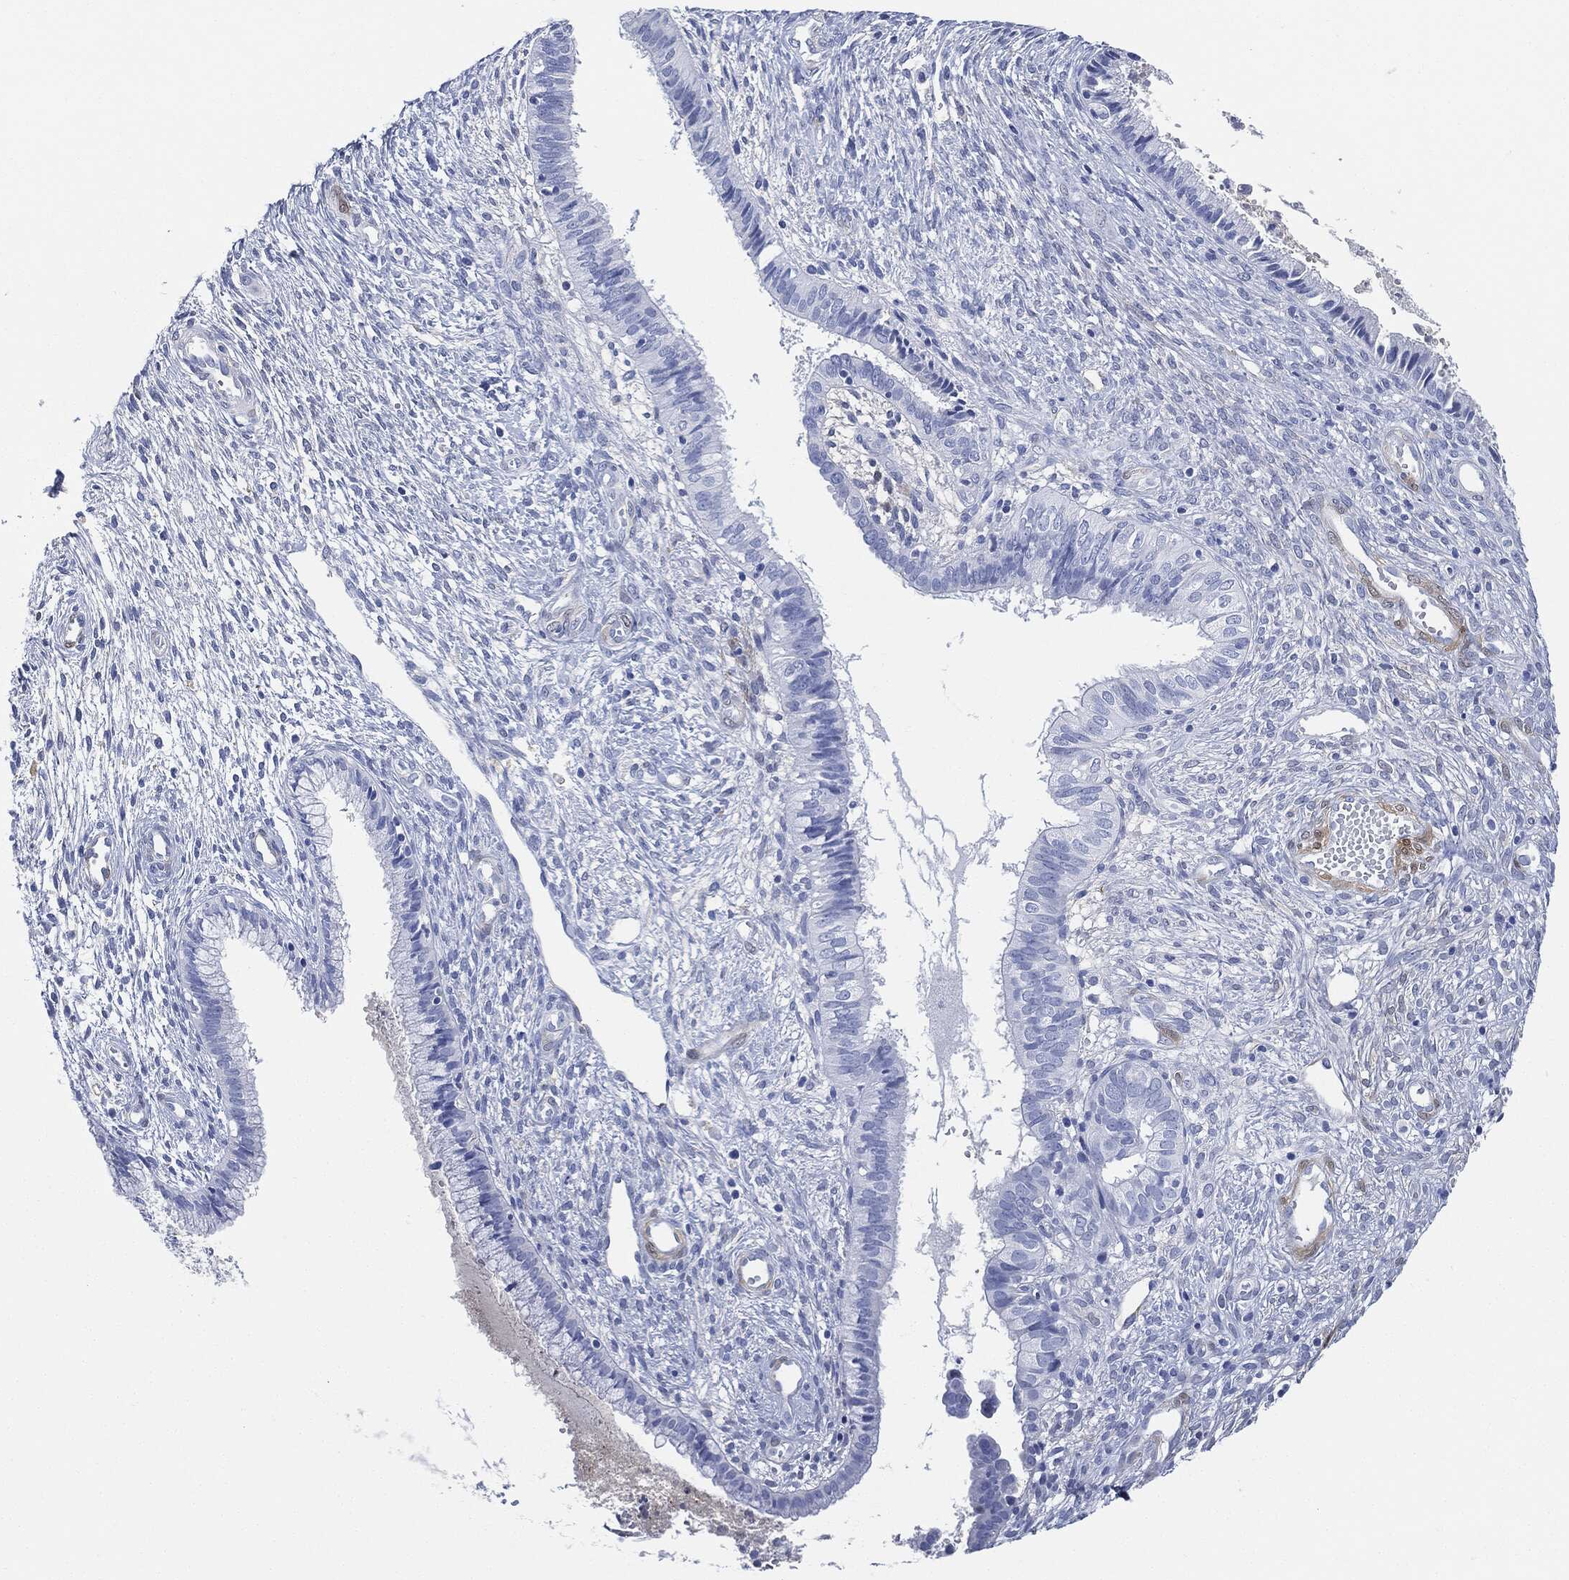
{"staining": {"intensity": "negative", "quantity": "none", "location": "none"}, "tissue": "cervical cancer", "cell_type": "Tumor cells", "image_type": "cancer", "snomed": [{"axis": "morphology", "description": "Normal tissue, NOS"}, {"axis": "morphology", "description": "Squamous cell carcinoma, NOS"}, {"axis": "topography", "description": "Cervix"}], "caption": "A histopathology image of human squamous cell carcinoma (cervical) is negative for staining in tumor cells. The staining is performed using DAB (3,3'-diaminobenzidine) brown chromogen with nuclei counter-stained in using hematoxylin.", "gene": "TAGLN", "patient": {"sex": "female", "age": 39}}